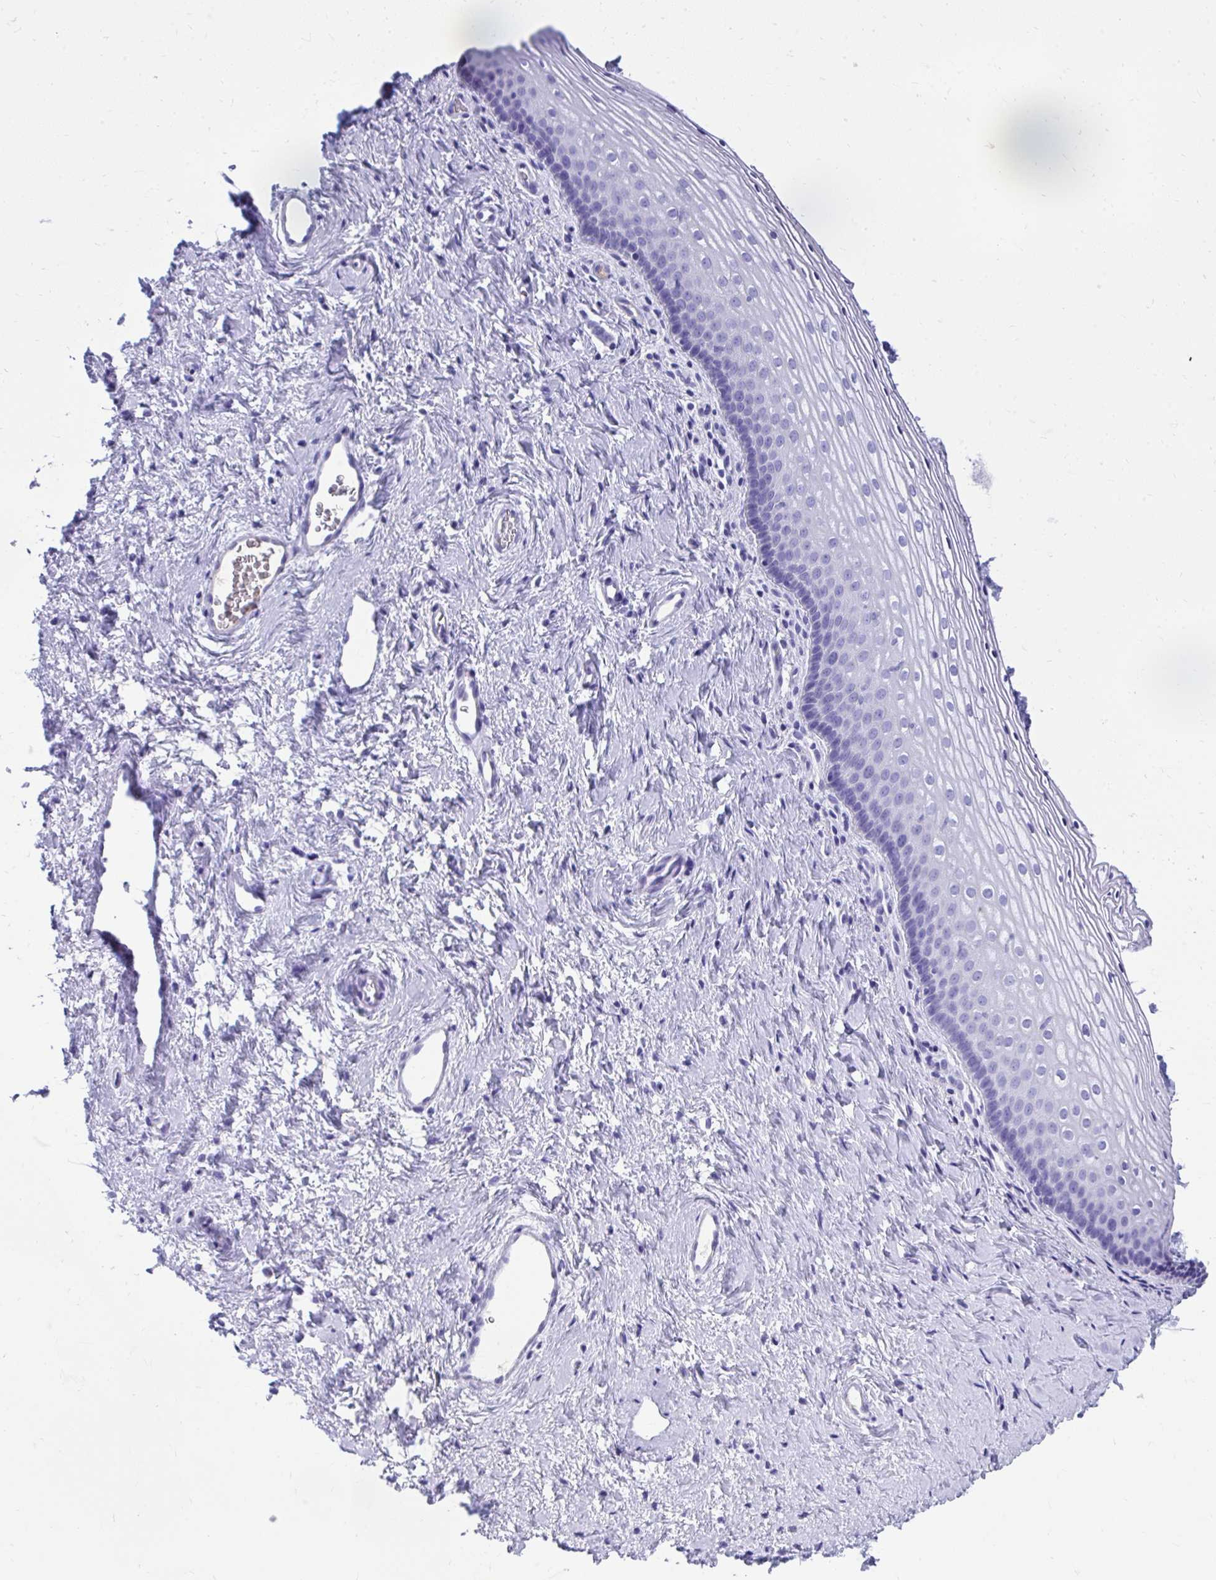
{"staining": {"intensity": "negative", "quantity": "none", "location": "none"}, "tissue": "vagina", "cell_type": "Squamous epithelial cells", "image_type": "normal", "snomed": [{"axis": "morphology", "description": "Normal tissue, NOS"}, {"axis": "morphology", "description": "Squamous cell carcinoma, NOS"}, {"axis": "topography", "description": "Vagina"}, {"axis": "topography", "description": "Cervix"}], "caption": "An immunohistochemistry histopathology image of normal vagina is shown. There is no staining in squamous epithelial cells of vagina. (Immunohistochemistry, brightfield microscopy, high magnification).", "gene": "SMIM9", "patient": {"sex": "female", "age": 45}}